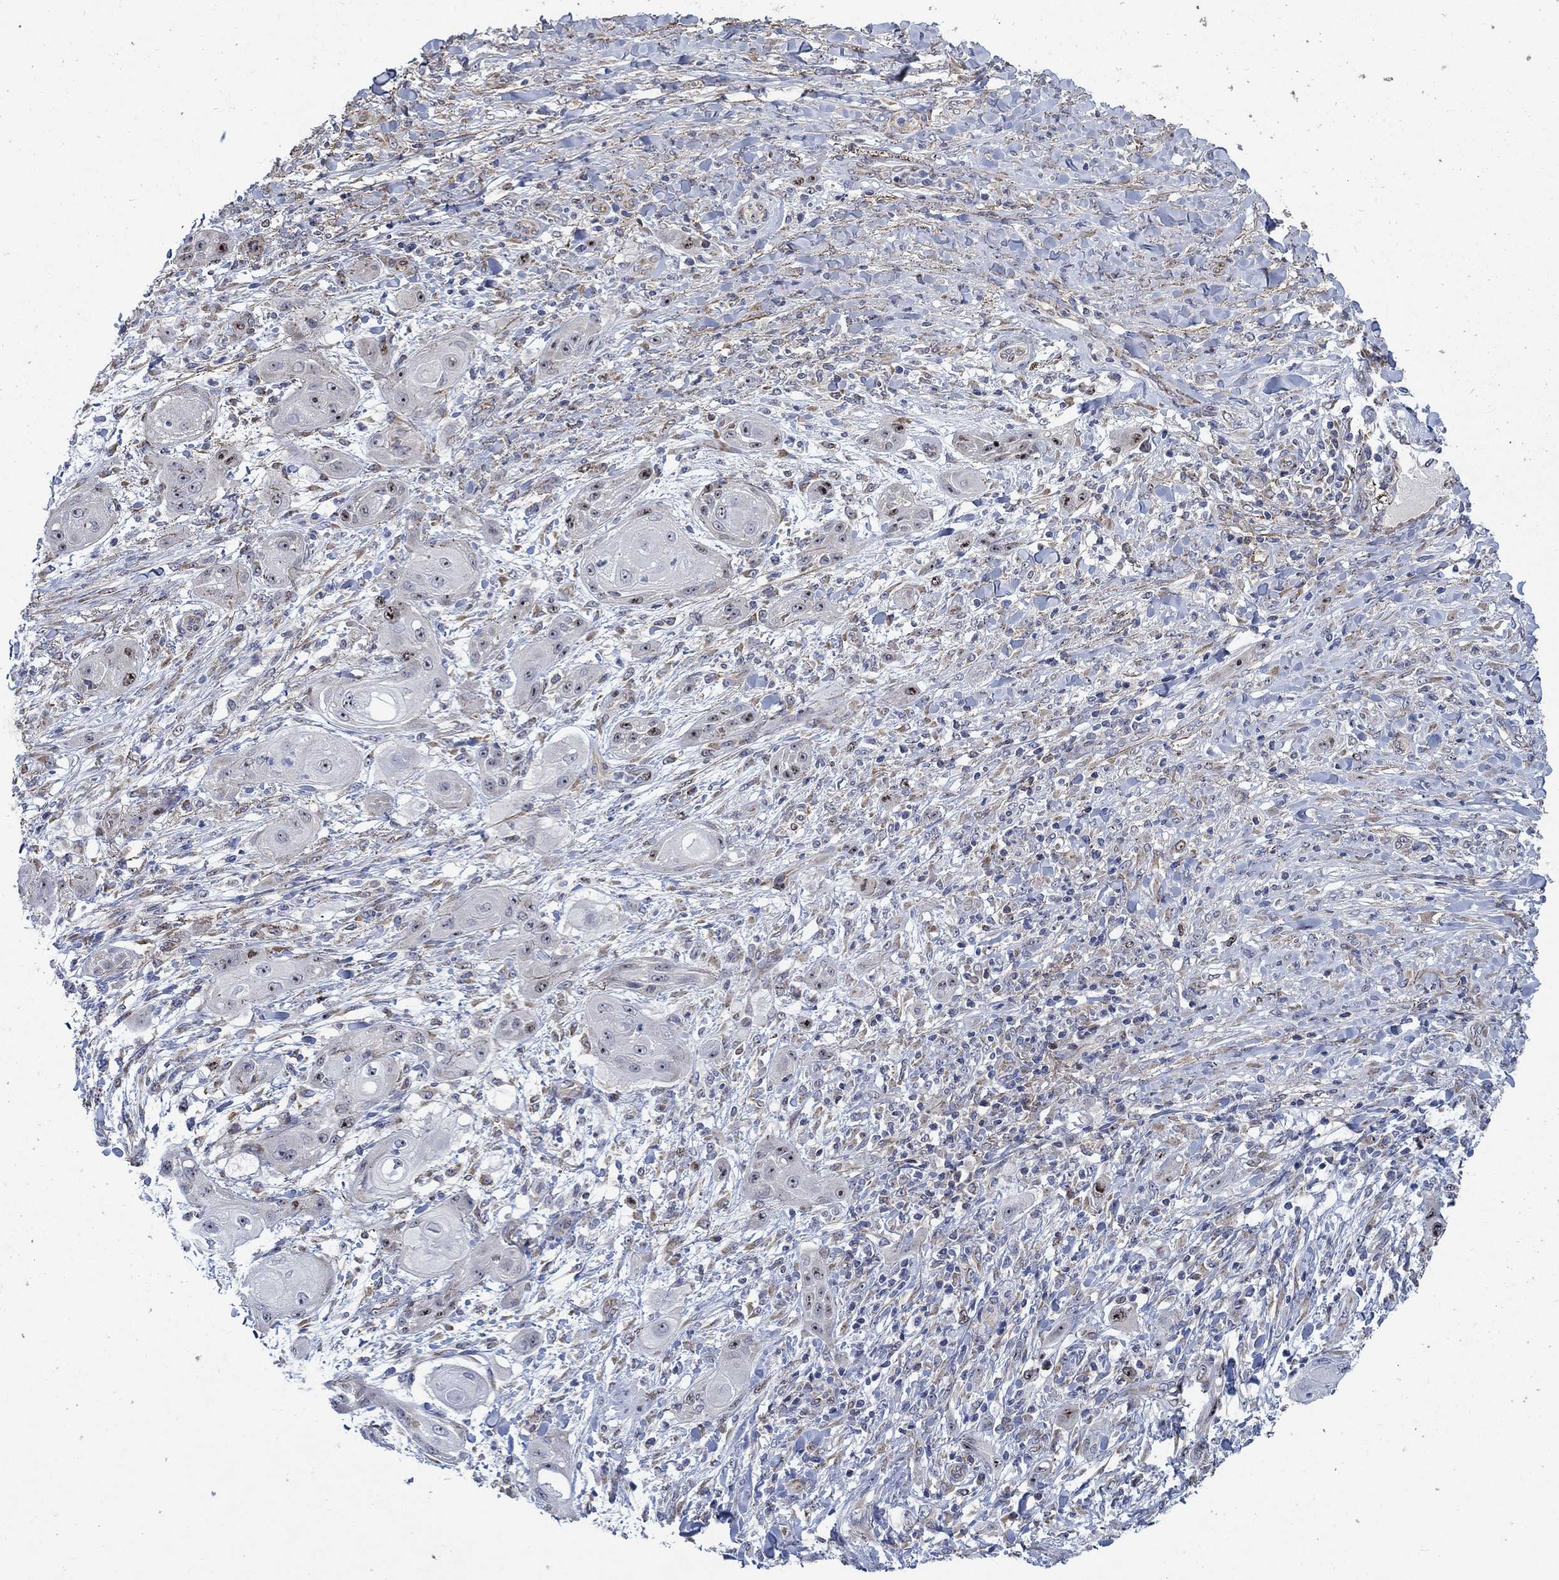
{"staining": {"intensity": "negative", "quantity": "none", "location": "none"}, "tissue": "skin cancer", "cell_type": "Tumor cells", "image_type": "cancer", "snomed": [{"axis": "morphology", "description": "Squamous cell carcinoma, NOS"}, {"axis": "topography", "description": "Skin"}], "caption": "Histopathology image shows no significant protein positivity in tumor cells of skin cancer (squamous cell carcinoma).", "gene": "MMP24", "patient": {"sex": "male", "age": 62}}